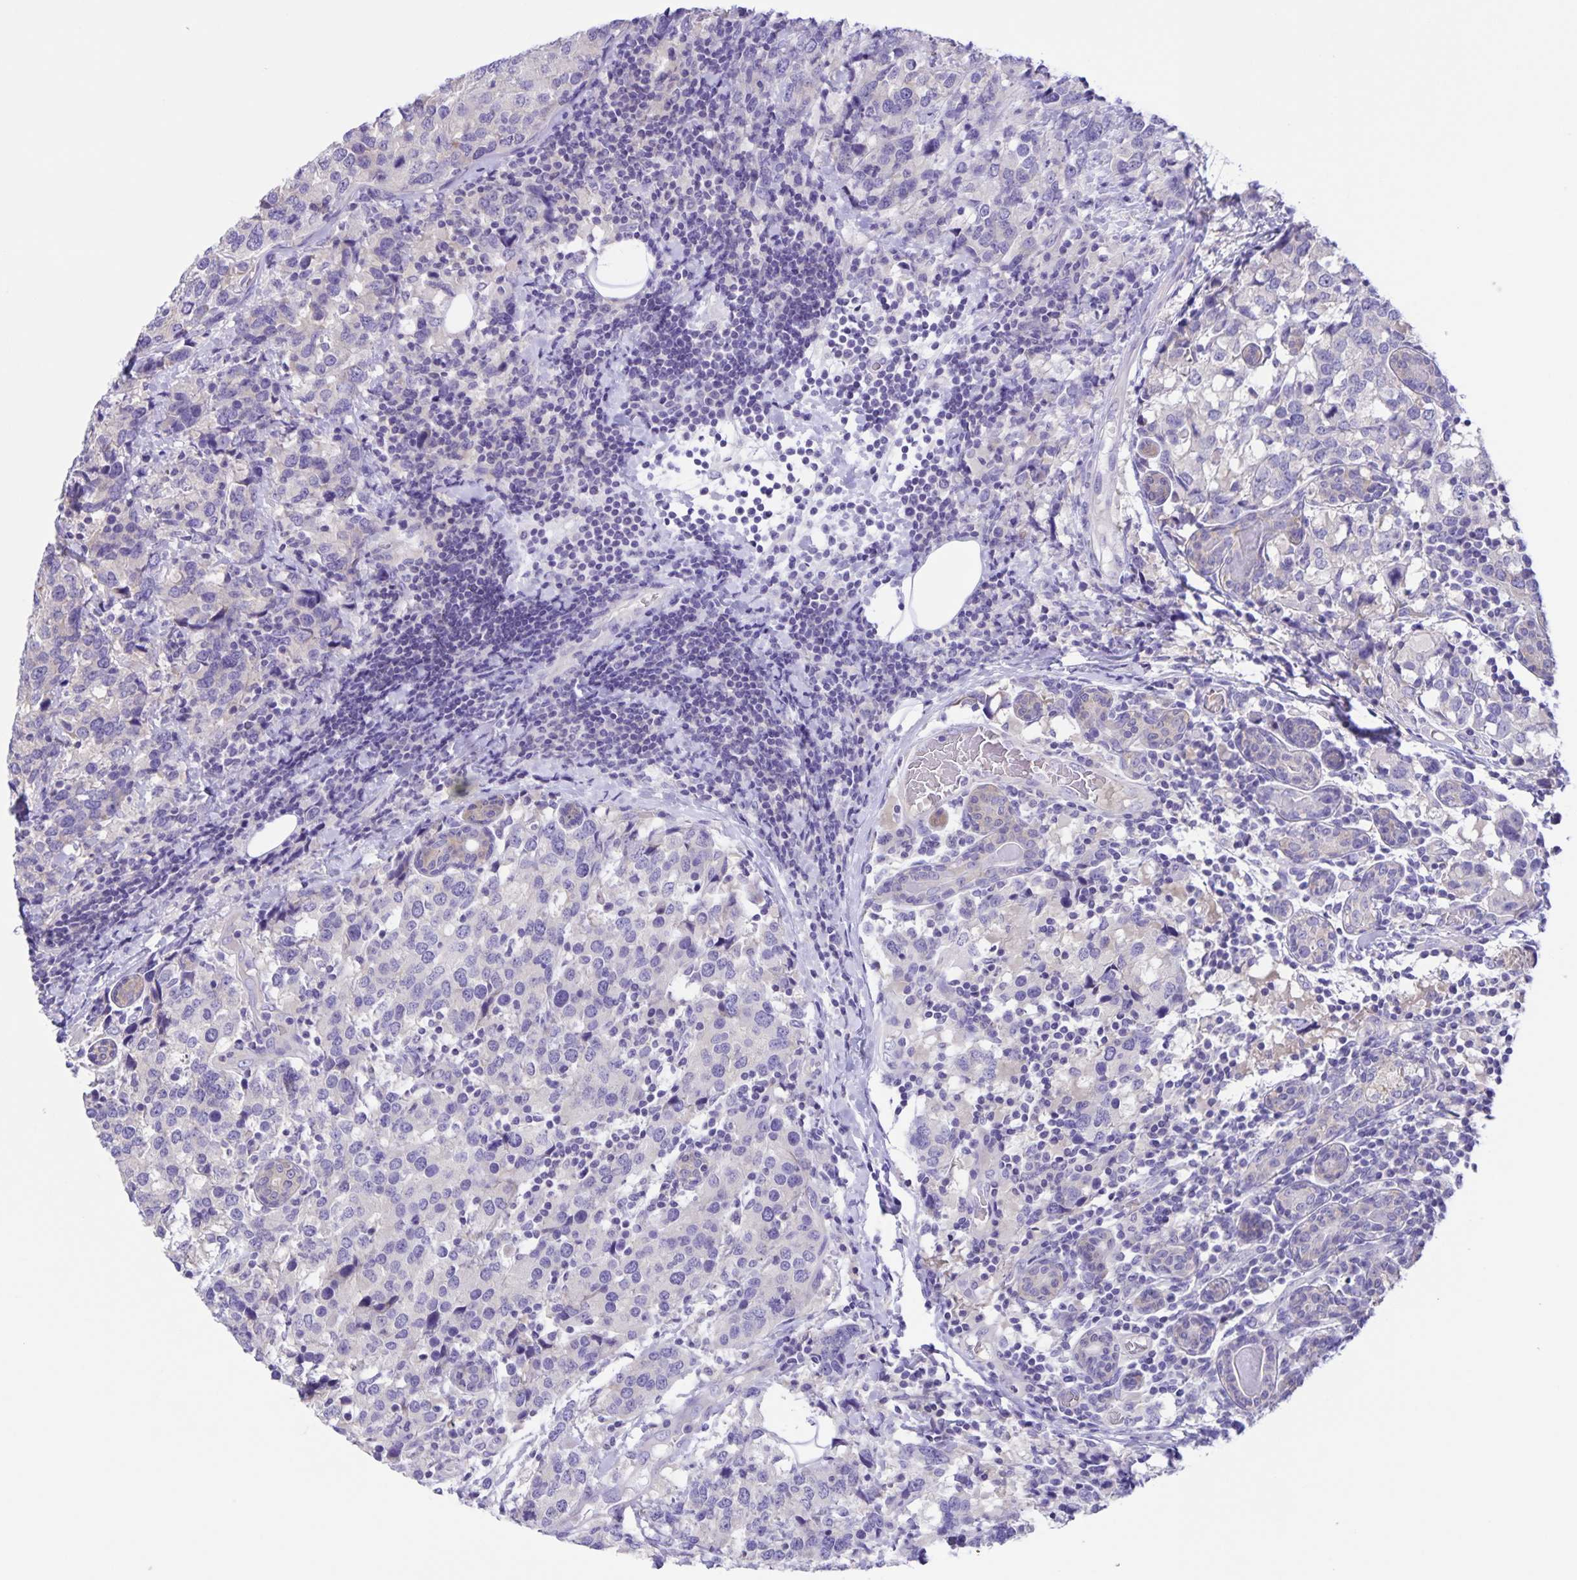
{"staining": {"intensity": "negative", "quantity": "none", "location": "none"}, "tissue": "breast cancer", "cell_type": "Tumor cells", "image_type": "cancer", "snomed": [{"axis": "morphology", "description": "Lobular carcinoma"}, {"axis": "topography", "description": "Breast"}], "caption": "Immunohistochemistry of breast lobular carcinoma exhibits no expression in tumor cells.", "gene": "CAPSL", "patient": {"sex": "female", "age": 59}}